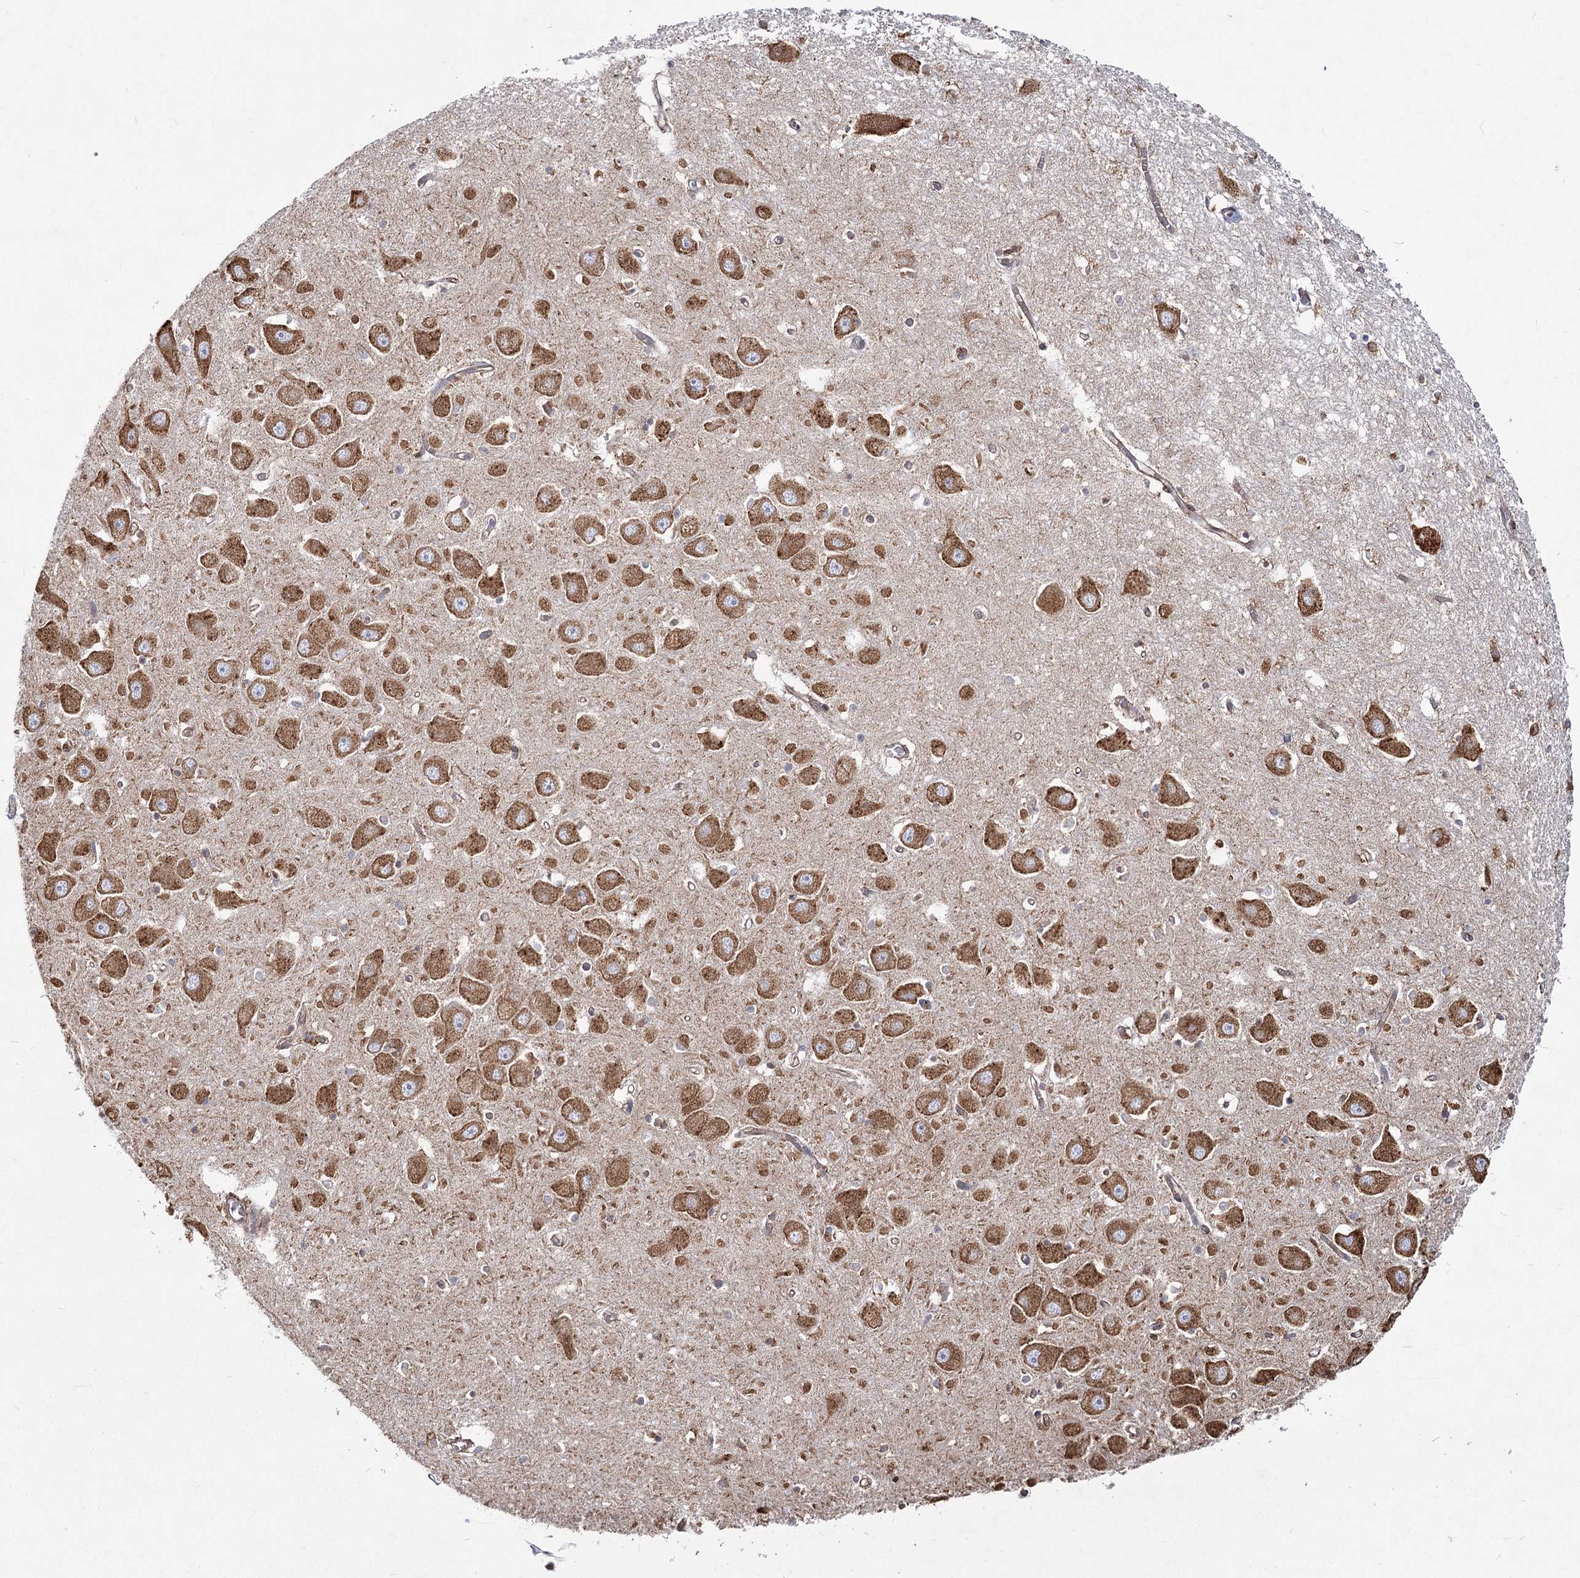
{"staining": {"intensity": "moderate", "quantity": "<25%", "location": "cytoplasmic/membranous"}, "tissue": "hippocampus", "cell_type": "Glial cells", "image_type": "normal", "snomed": [{"axis": "morphology", "description": "Normal tissue, NOS"}, {"axis": "topography", "description": "Hippocampus"}], "caption": "Protein staining reveals moderate cytoplasmic/membranous staining in approximately <25% of glial cells in benign hippocampus.", "gene": "NHLRC2", "patient": {"sex": "male", "age": 70}}